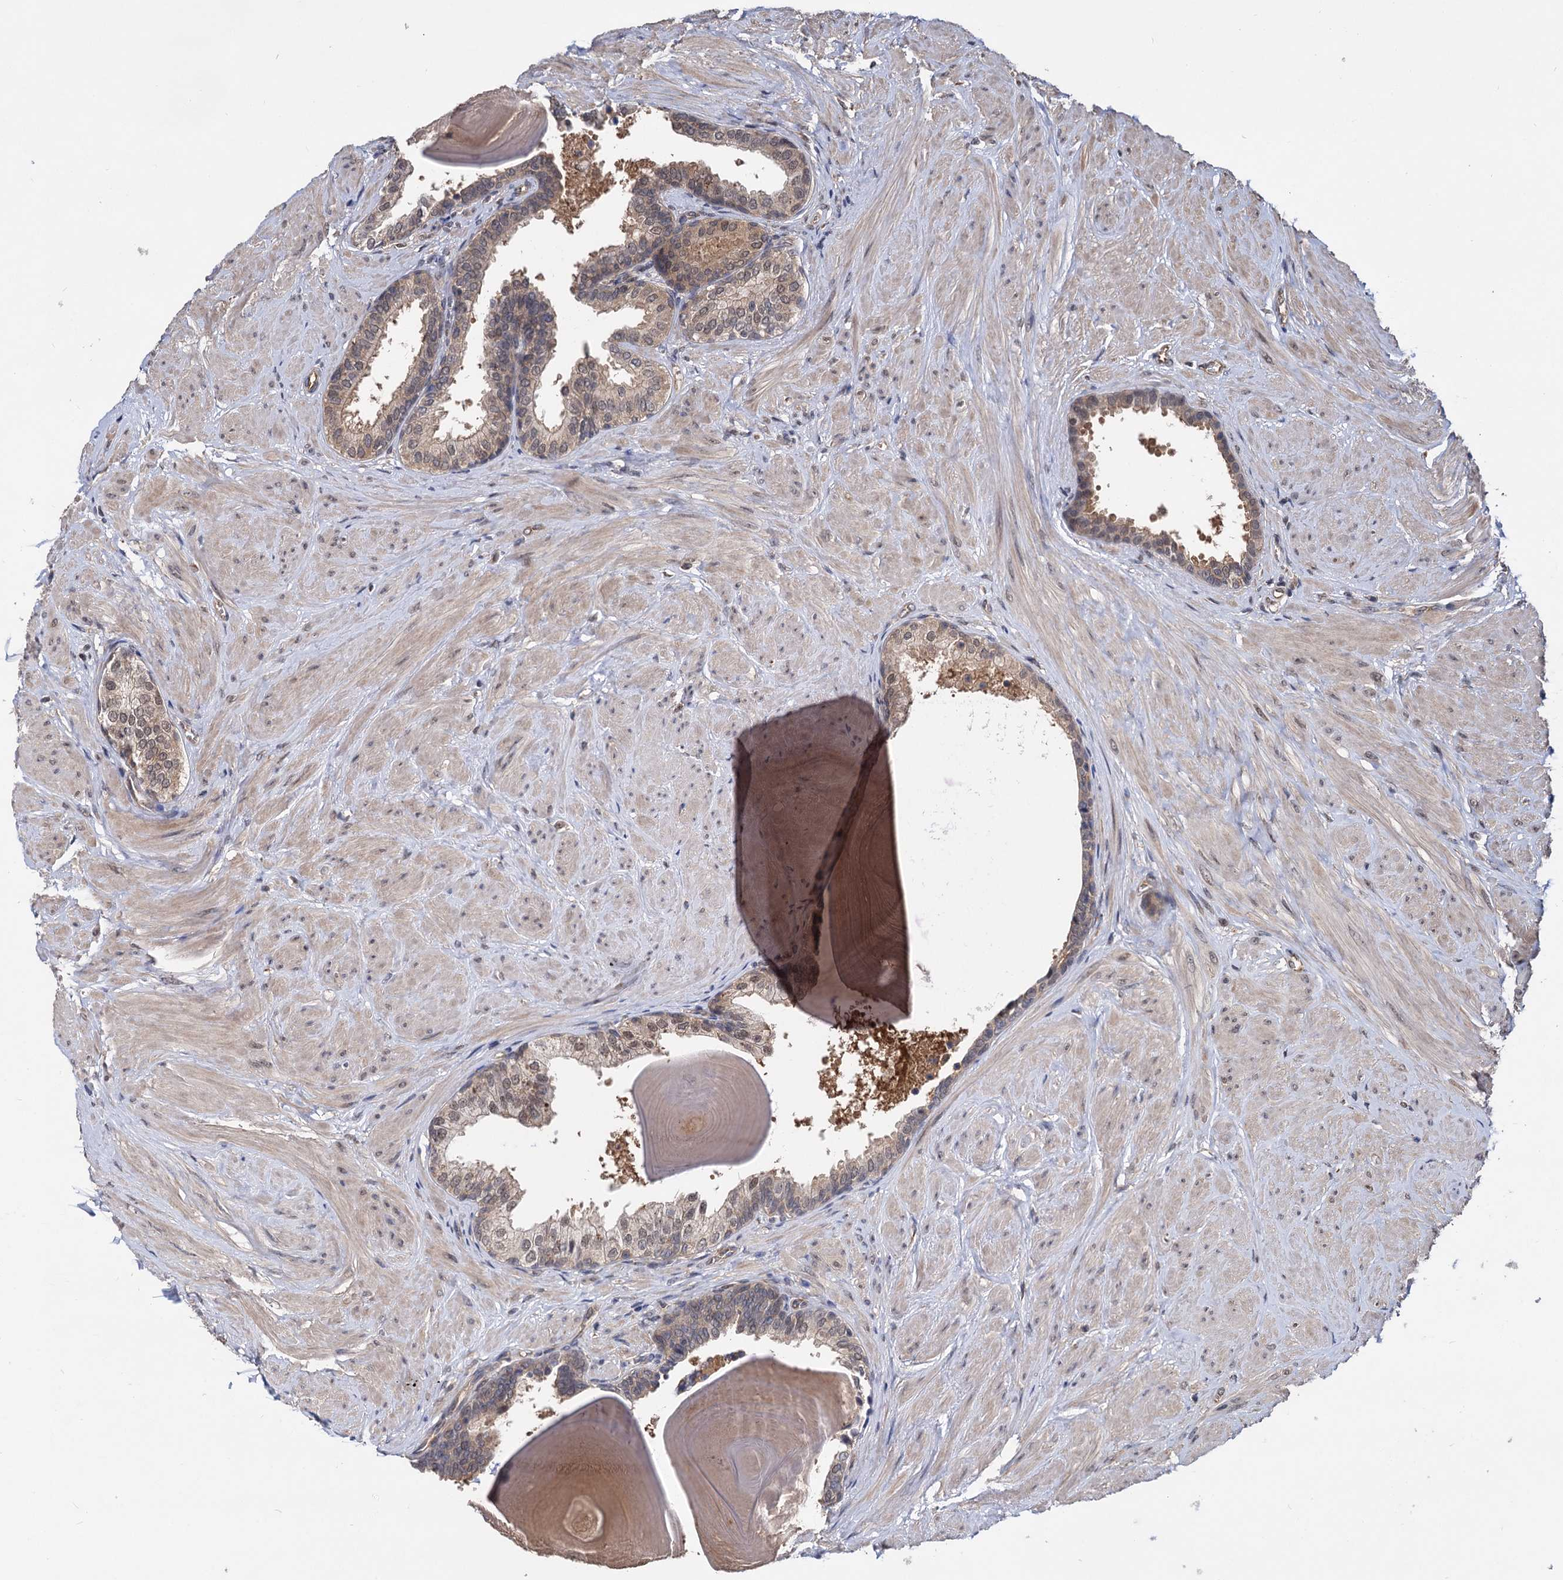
{"staining": {"intensity": "weak", "quantity": "25%-75%", "location": "cytoplasmic/membranous"}, "tissue": "prostate", "cell_type": "Glandular cells", "image_type": "normal", "snomed": [{"axis": "morphology", "description": "Normal tissue, NOS"}, {"axis": "topography", "description": "Prostate"}], "caption": "A brown stain highlights weak cytoplasmic/membranous positivity of a protein in glandular cells of benign prostate. (DAB IHC, brown staining for protein, blue staining for nuclei).", "gene": "PSMD4", "patient": {"sex": "male", "age": 48}}